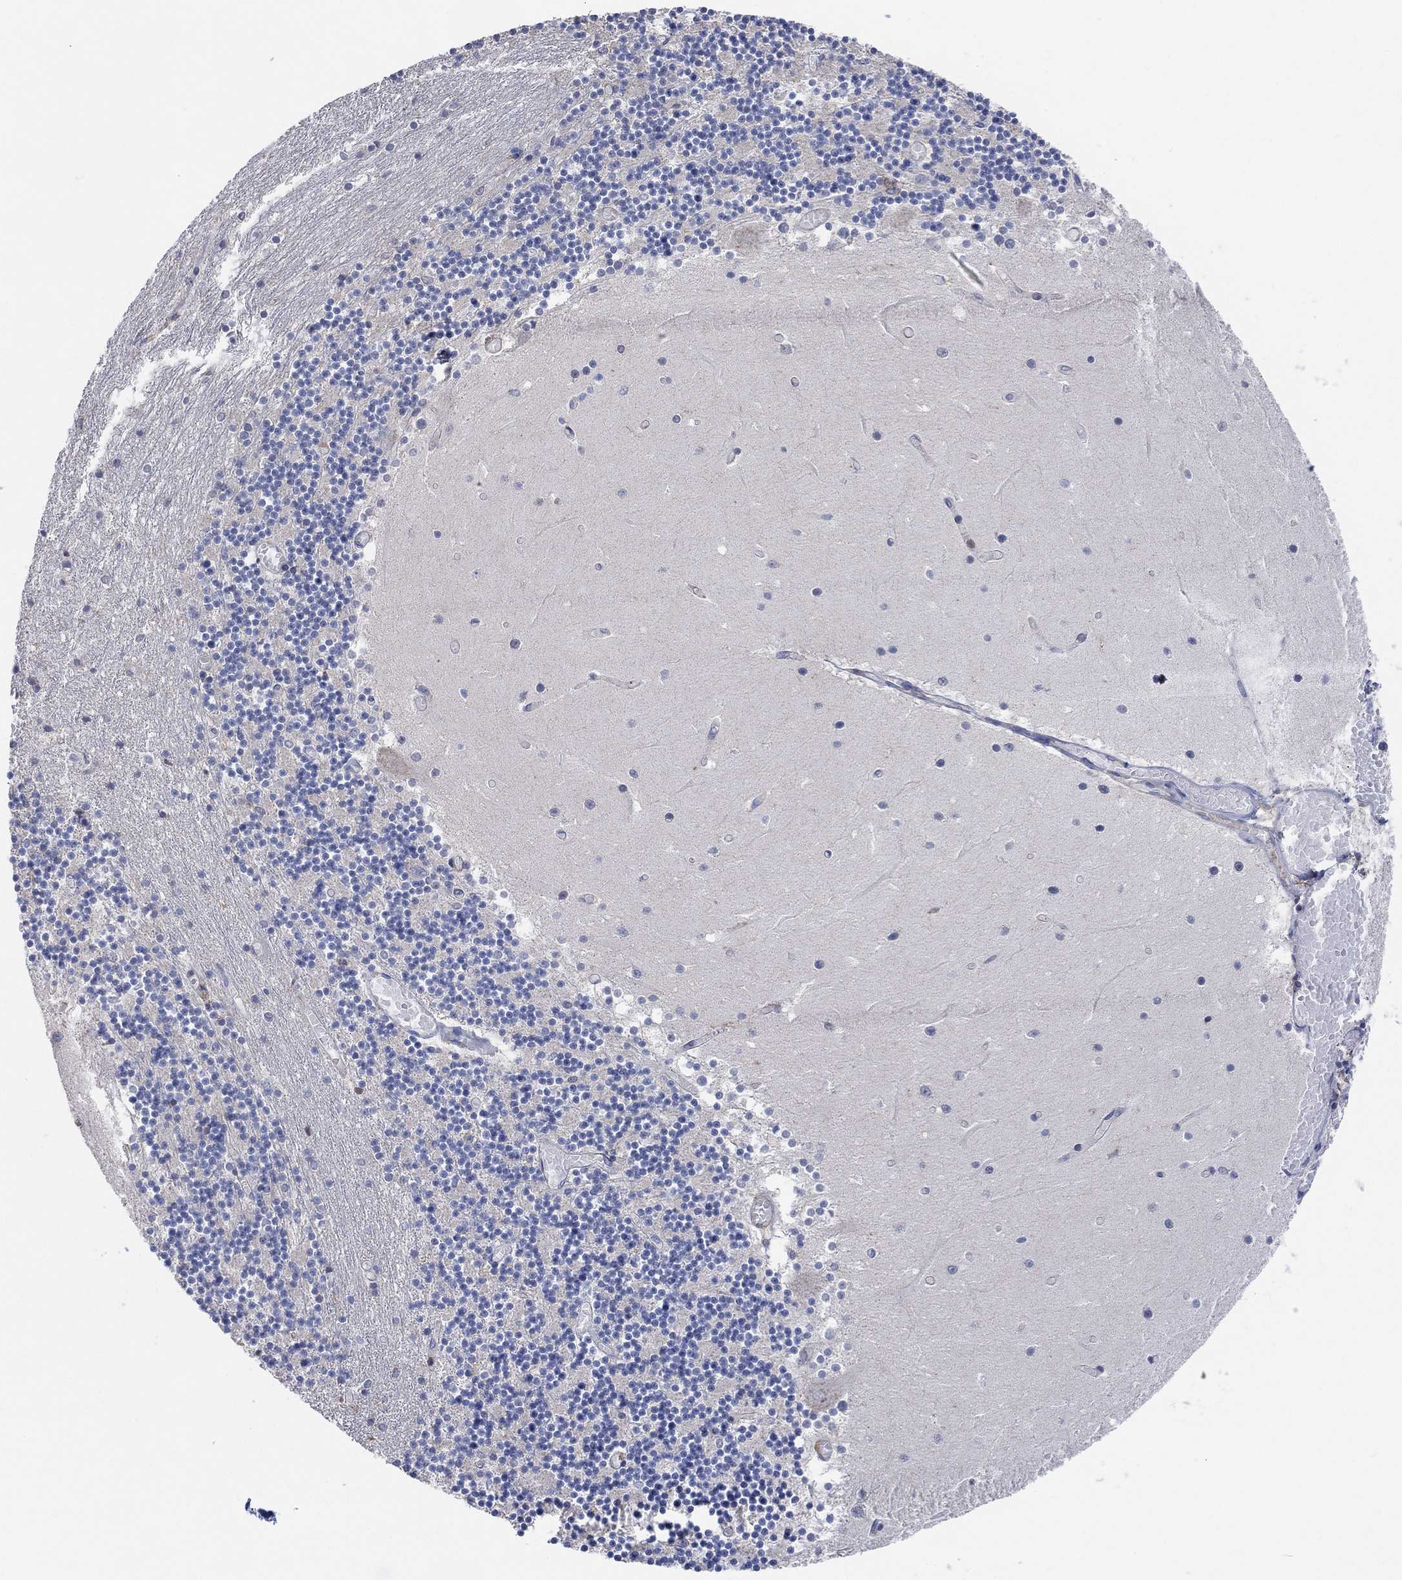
{"staining": {"intensity": "negative", "quantity": "none", "location": "none"}, "tissue": "cerebellum", "cell_type": "Cells in granular layer", "image_type": "normal", "snomed": [{"axis": "morphology", "description": "Normal tissue, NOS"}, {"axis": "topography", "description": "Cerebellum"}], "caption": "This is a histopathology image of immunohistochemistry (IHC) staining of unremarkable cerebellum, which shows no positivity in cells in granular layer.", "gene": "BLOC1S3", "patient": {"sex": "female", "age": 28}}